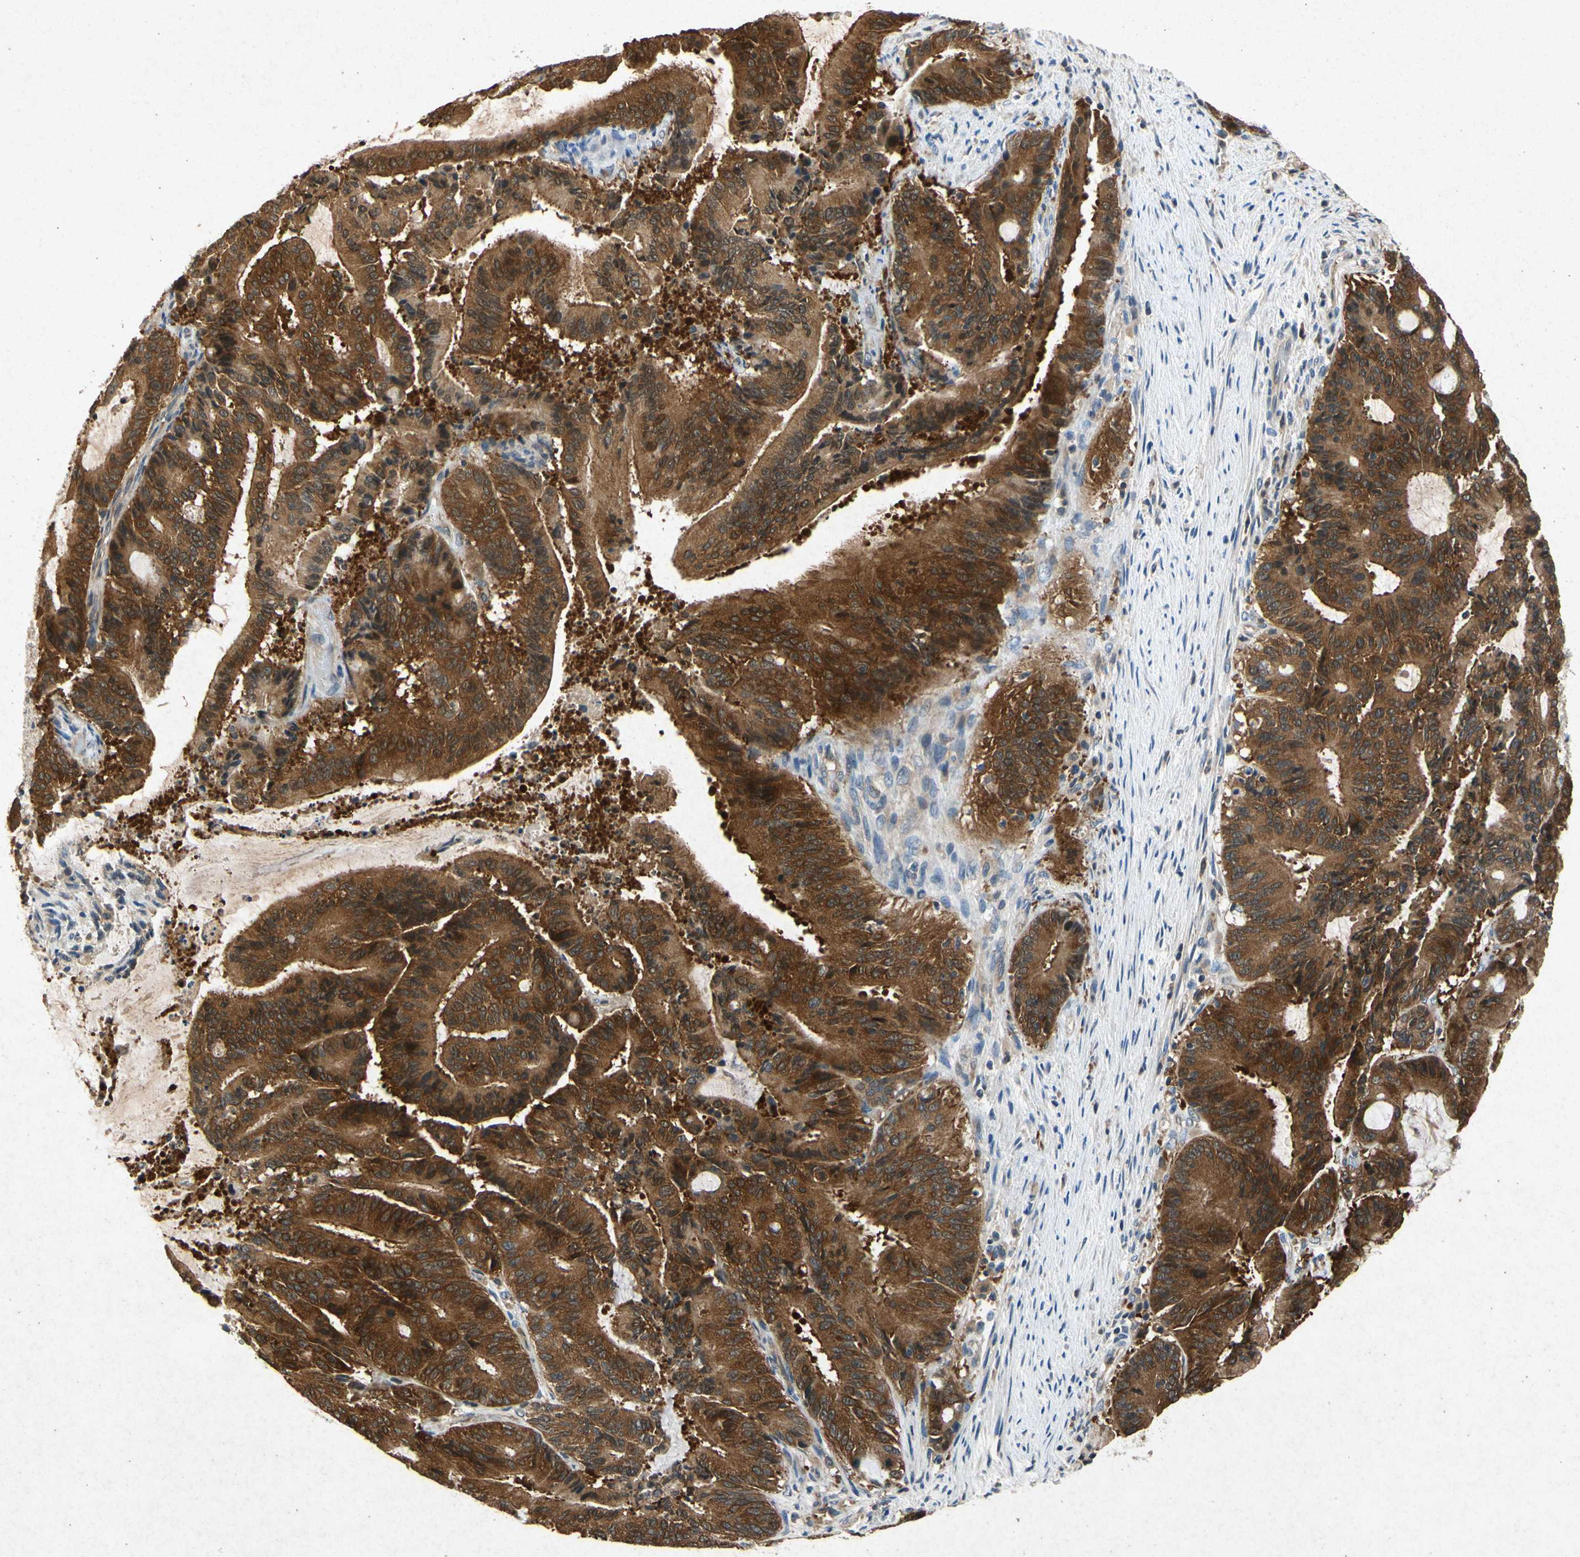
{"staining": {"intensity": "strong", "quantity": ">75%", "location": "cytoplasmic/membranous"}, "tissue": "liver cancer", "cell_type": "Tumor cells", "image_type": "cancer", "snomed": [{"axis": "morphology", "description": "Cholangiocarcinoma"}, {"axis": "topography", "description": "Liver"}], "caption": "Strong cytoplasmic/membranous expression for a protein is identified in approximately >75% of tumor cells of cholangiocarcinoma (liver) using IHC.", "gene": "RPS6KA1", "patient": {"sex": "female", "age": 73}}